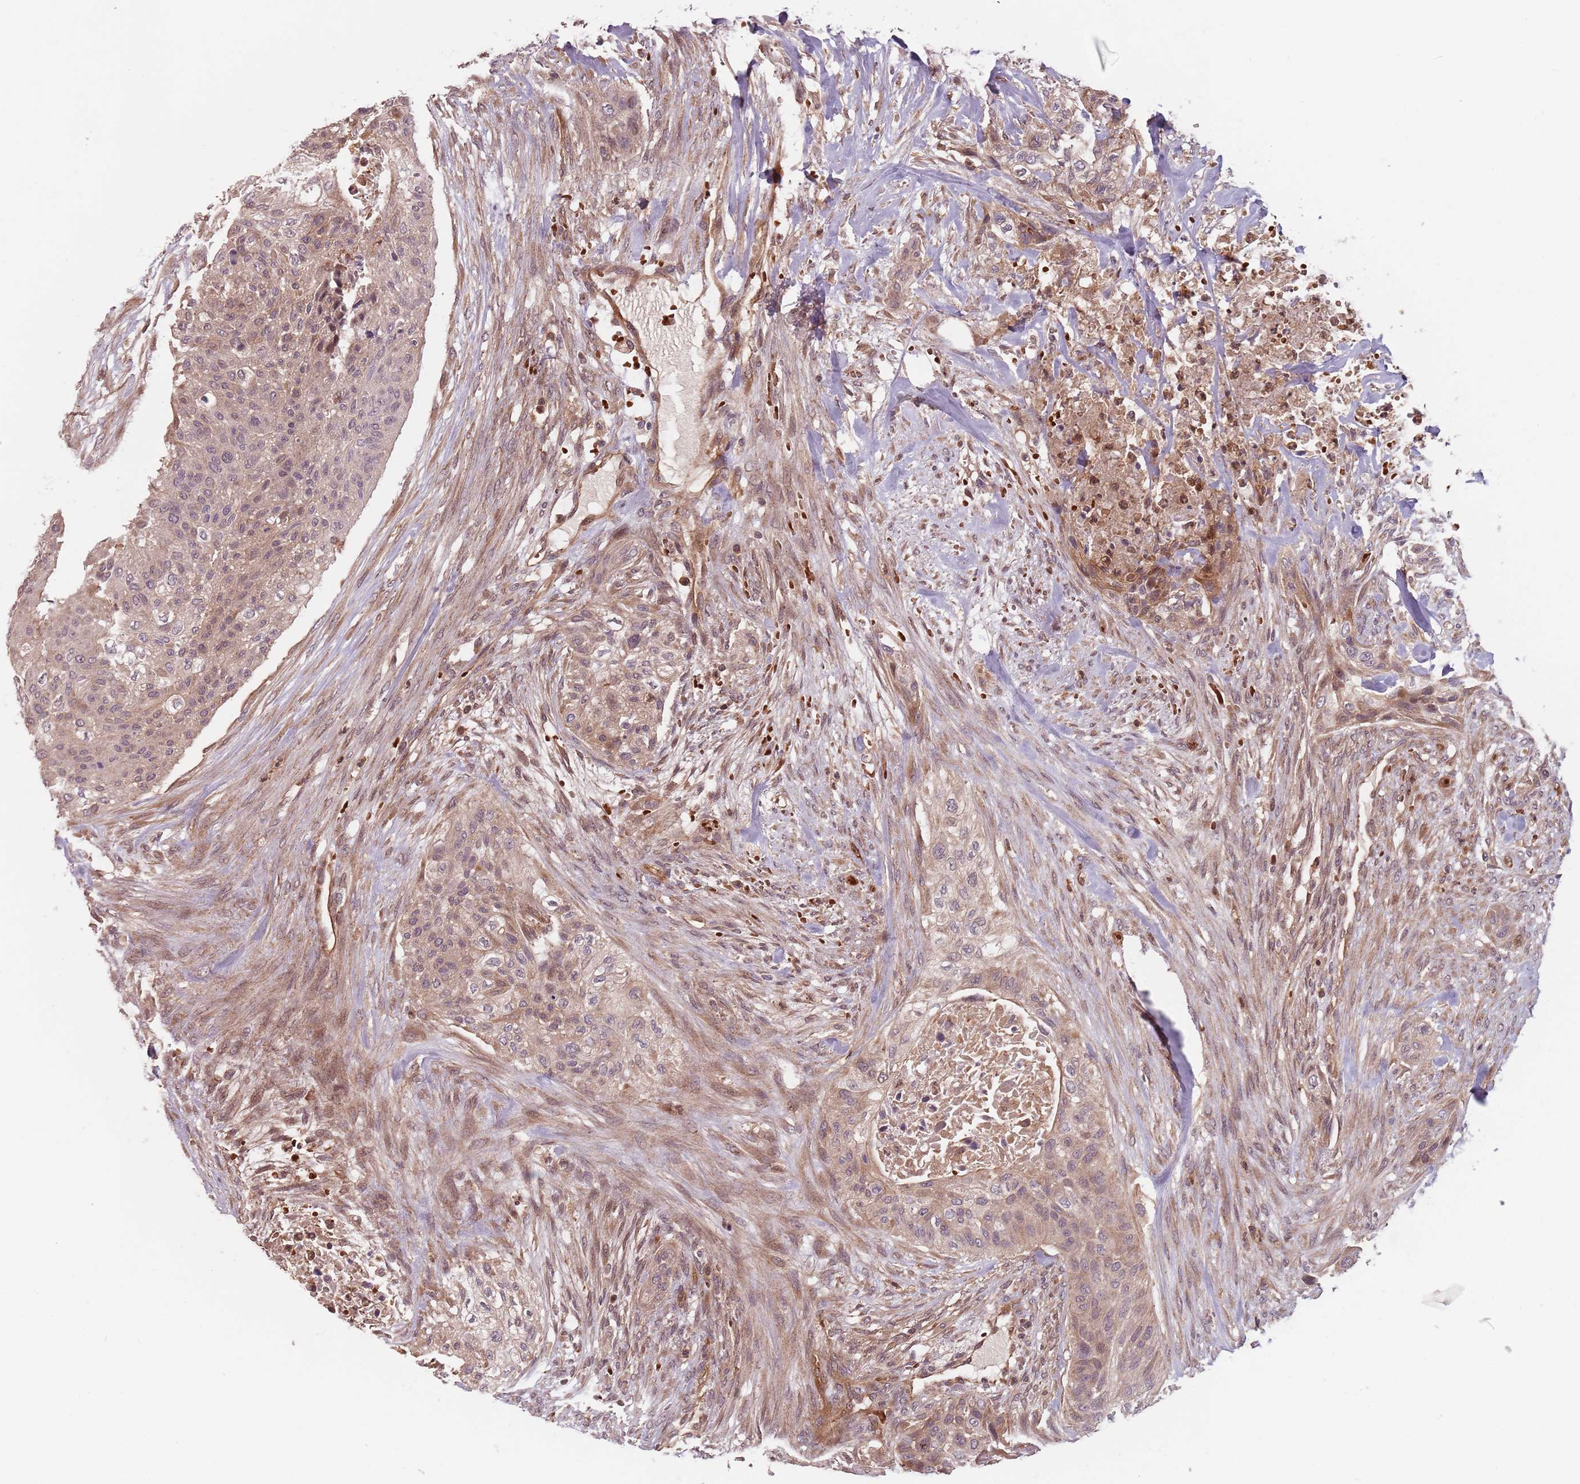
{"staining": {"intensity": "weak", "quantity": "25%-75%", "location": "cytoplasmic/membranous"}, "tissue": "urothelial cancer", "cell_type": "Tumor cells", "image_type": "cancer", "snomed": [{"axis": "morphology", "description": "Urothelial carcinoma, High grade"}, {"axis": "topography", "description": "Urinary bladder"}], "caption": "IHC of human urothelial carcinoma (high-grade) displays low levels of weak cytoplasmic/membranous positivity in approximately 25%-75% of tumor cells. Using DAB (3,3'-diaminobenzidine) (brown) and hematoxylin (blue) stains, captured at high magnification using brightfield microscopy.", "gene": "GPR180", "patient": {"sex": "male", "age": 35}}